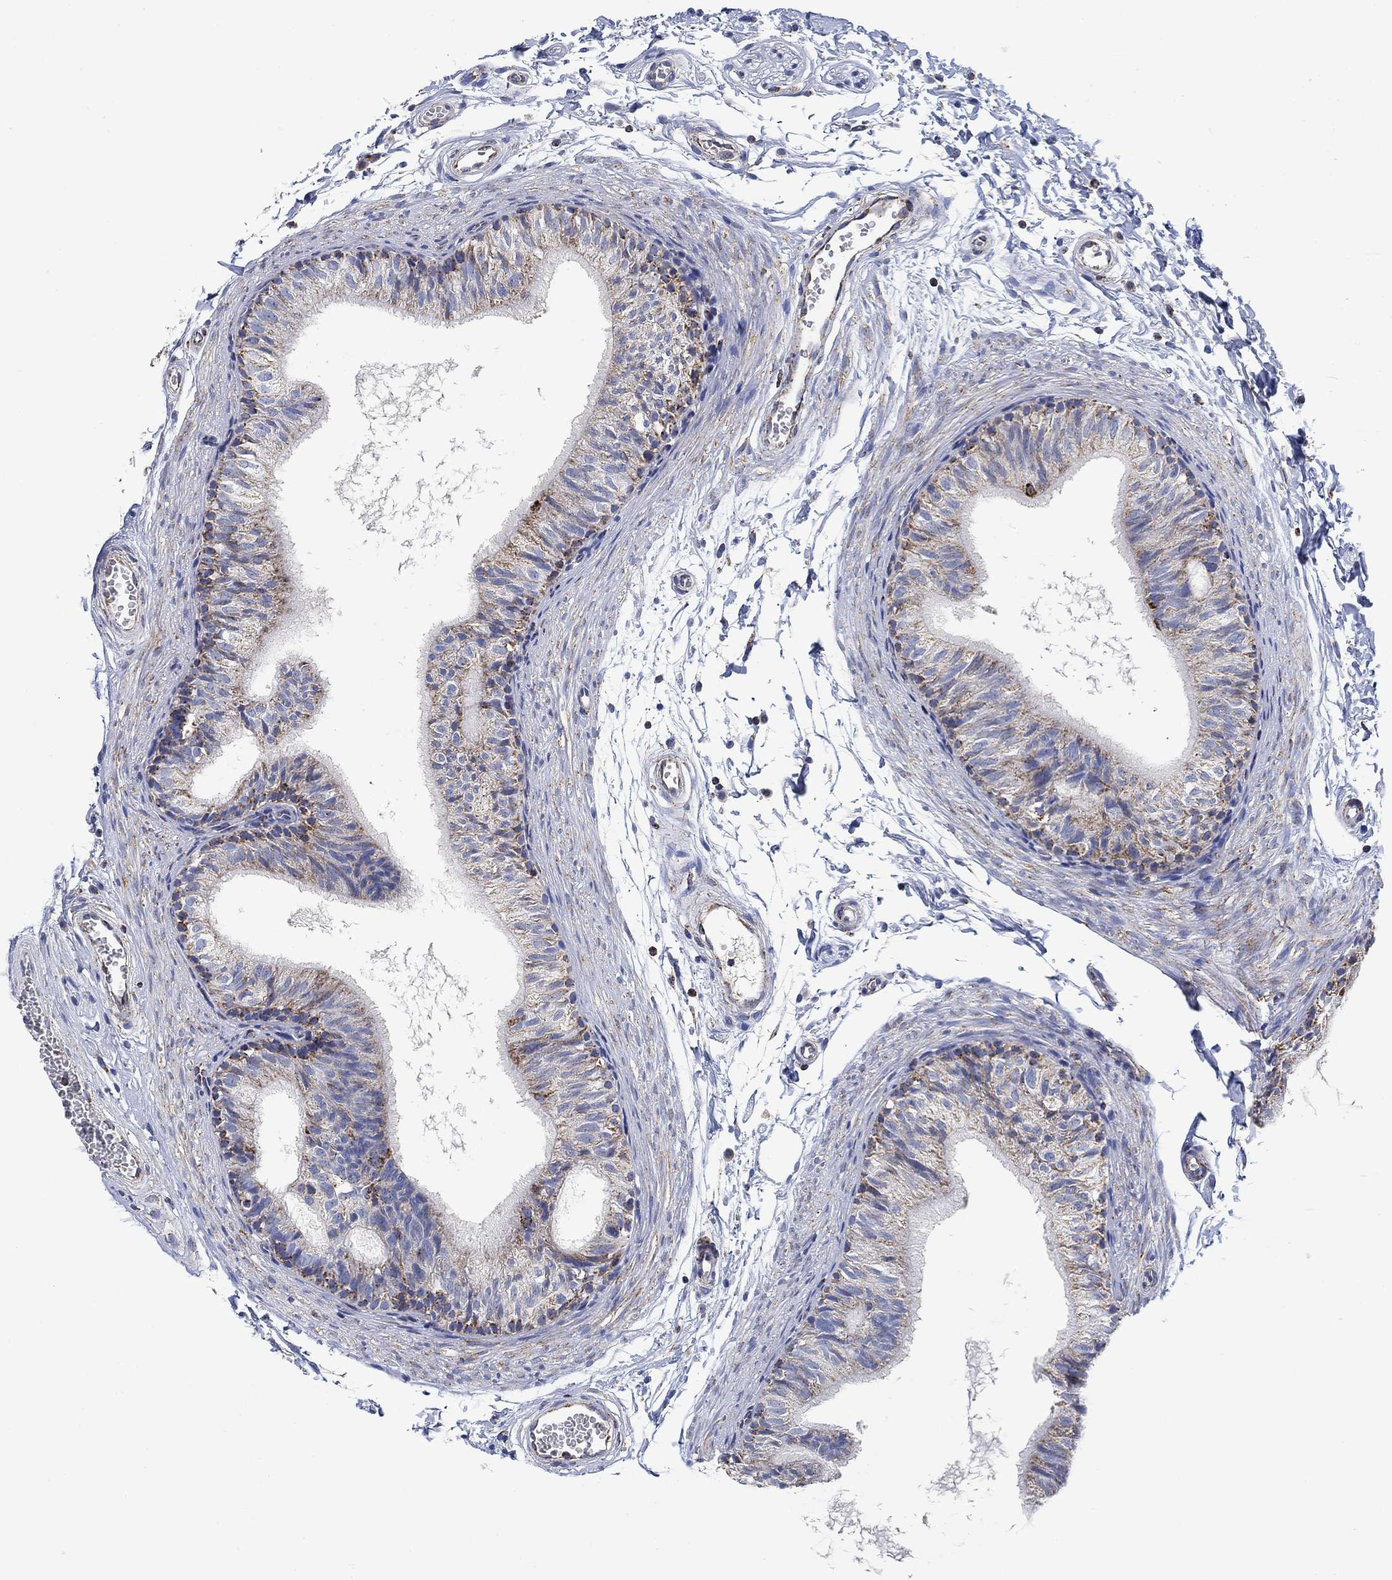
{"staining": {"intensity": "moderate", "quantity": "<25%", "location": "cytoplasmic/membranous"}, "tissue": "epididymis", "cell_type": "Glandular cells", "image_type": "normal", "snomed": [{"axis": "morphology", "description": "Normal tissue, NOS"}, {"axis": "topography", "description": "Epididymis"}], "caption": "The image shows immunohistochemical staining of normal epididymis. There is moderate cytoplasmic/membranous staining is seen in about <25% of glandular cells.", "gene": "NDUFS3", "patient": {"sex": "male", "age": 22}}